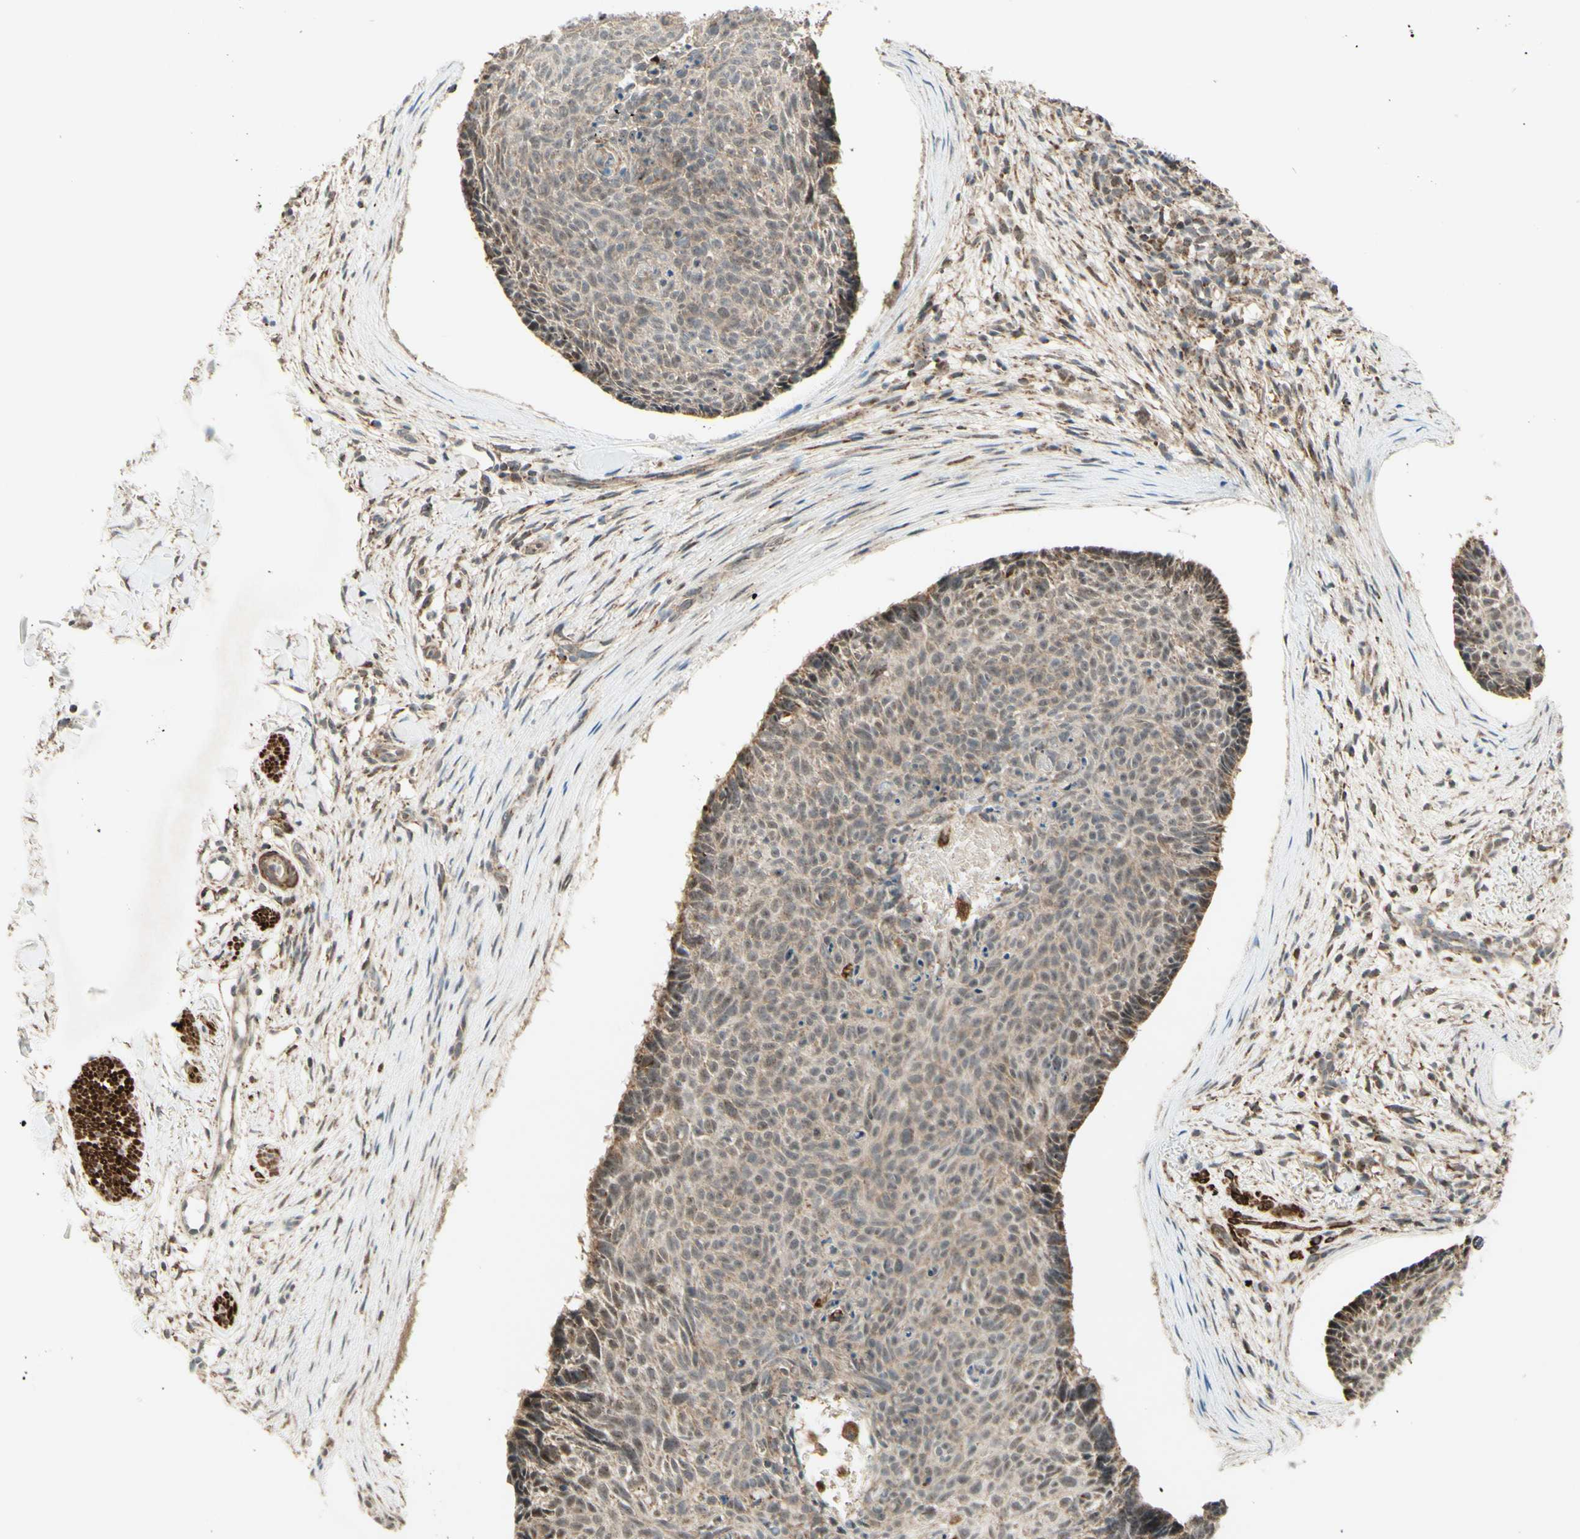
{"staining": {"intensity": "weak", "quantity": ">75%", "location": "cytoplasmic/membranous"}, "tissue": "skin cancer", "cell_type": "Tumor cells", "image_type": "cancer", "snomed": [{"axis": "morphology", "description": "Normal tissue, NOS"}, {"axis": "morphology", "description": "Basal cell carcinoma"}, {"axis": "topography", "description": "Skin"}], "caption": "Skin cancer (basal cell carcinoma) stained with IHC demonstrates weak cytoplasmic/membranous expression in approximately >75% of tumor cells.", "gene": "DHRS3", "patient": {"sex": "female", "age": 56}}